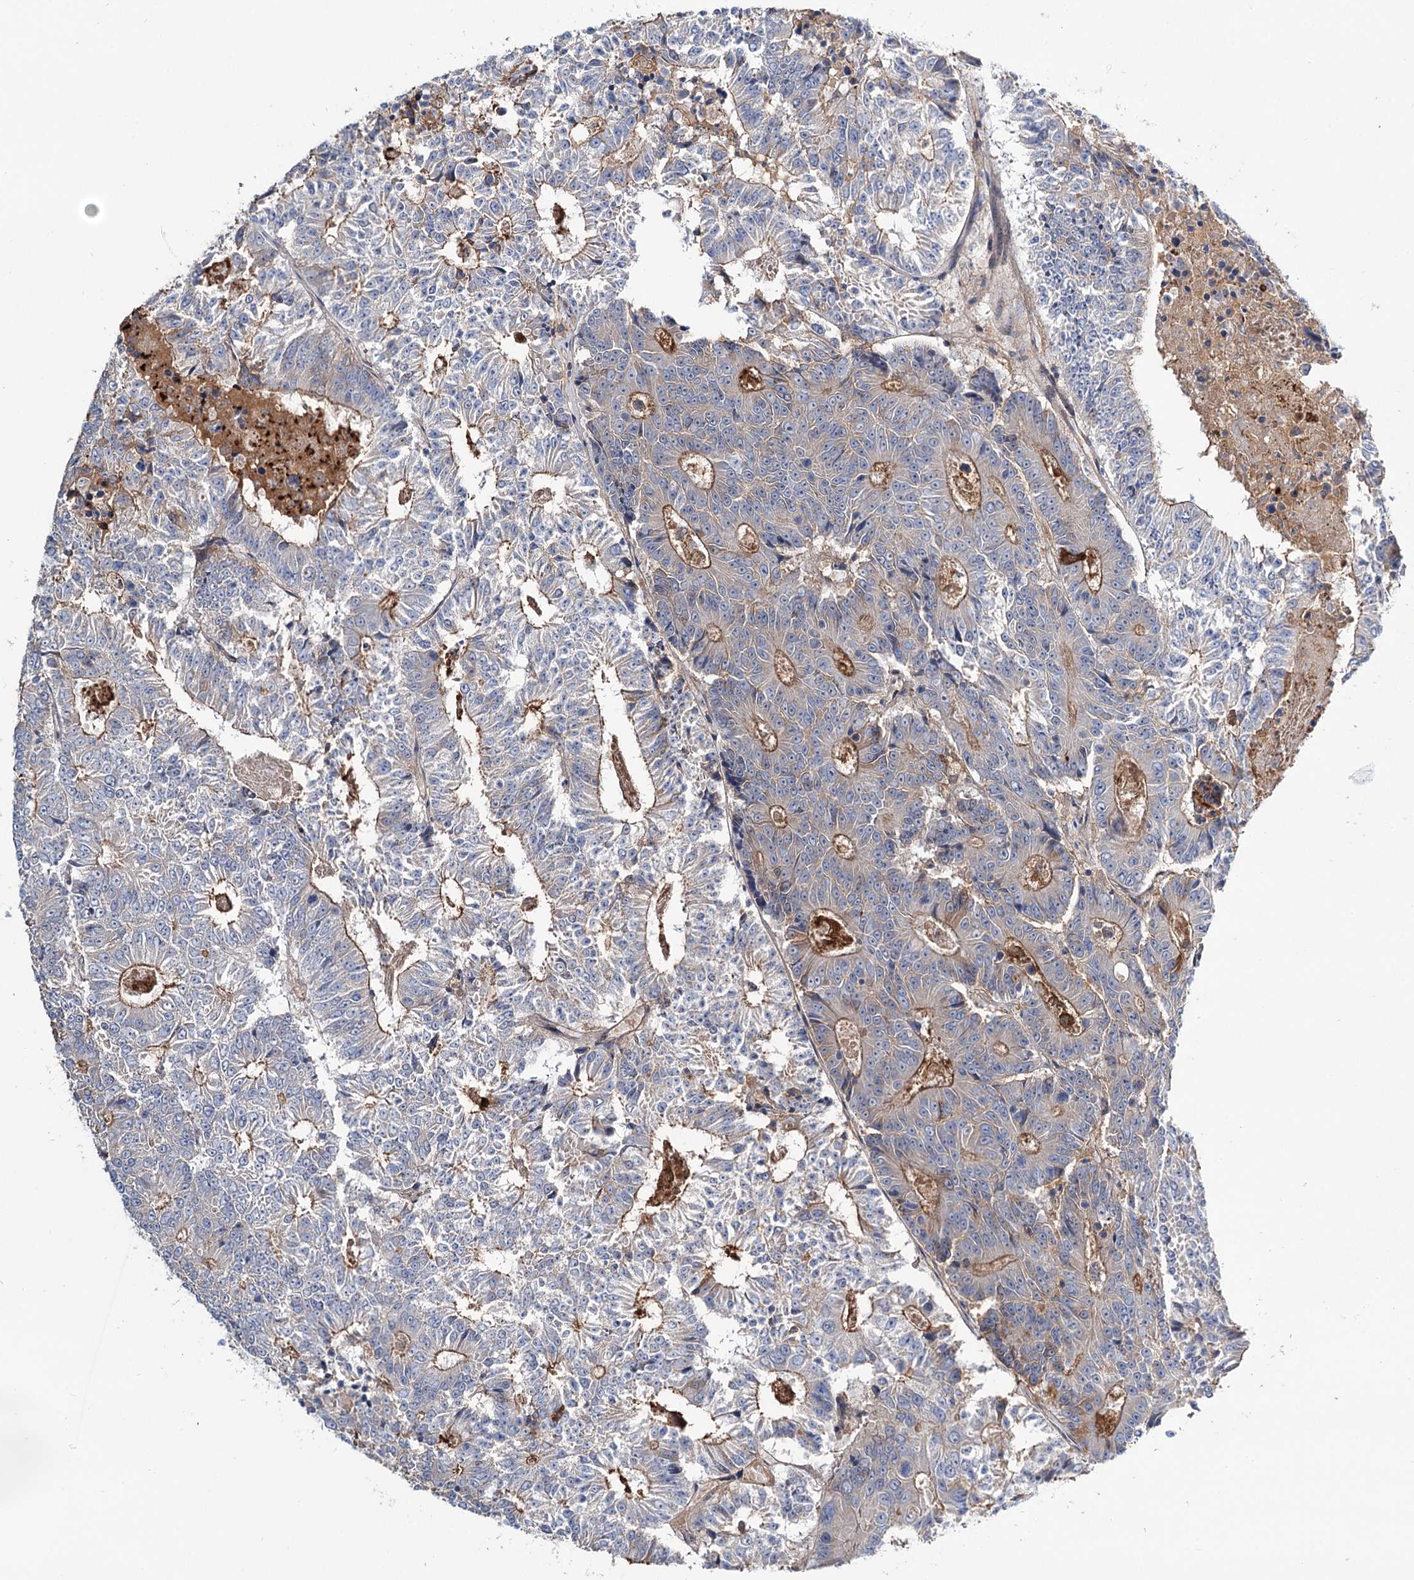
{"staining": {"intensity": "moderate", "quantity": "25%-75%", "location": "cytoplasmic/membranous"}, "tissue": "colorectal cancer", "cell_type": "Tumor cells", "image_type": "cancer", "snomed": [{"axis": "morphology", "description": "Adenocarcinoma, NOS"}, {"axis": "topography", "description": "Colon"}], "caption": "Colorectal cancer (adenocarcinoma) tissue reveals moderate cytoplasmic/membranous positivity in approximately 25%-75% of tumor cells", "gene": "SEC24A", "patient": {"sex": "male", "age": 83}}